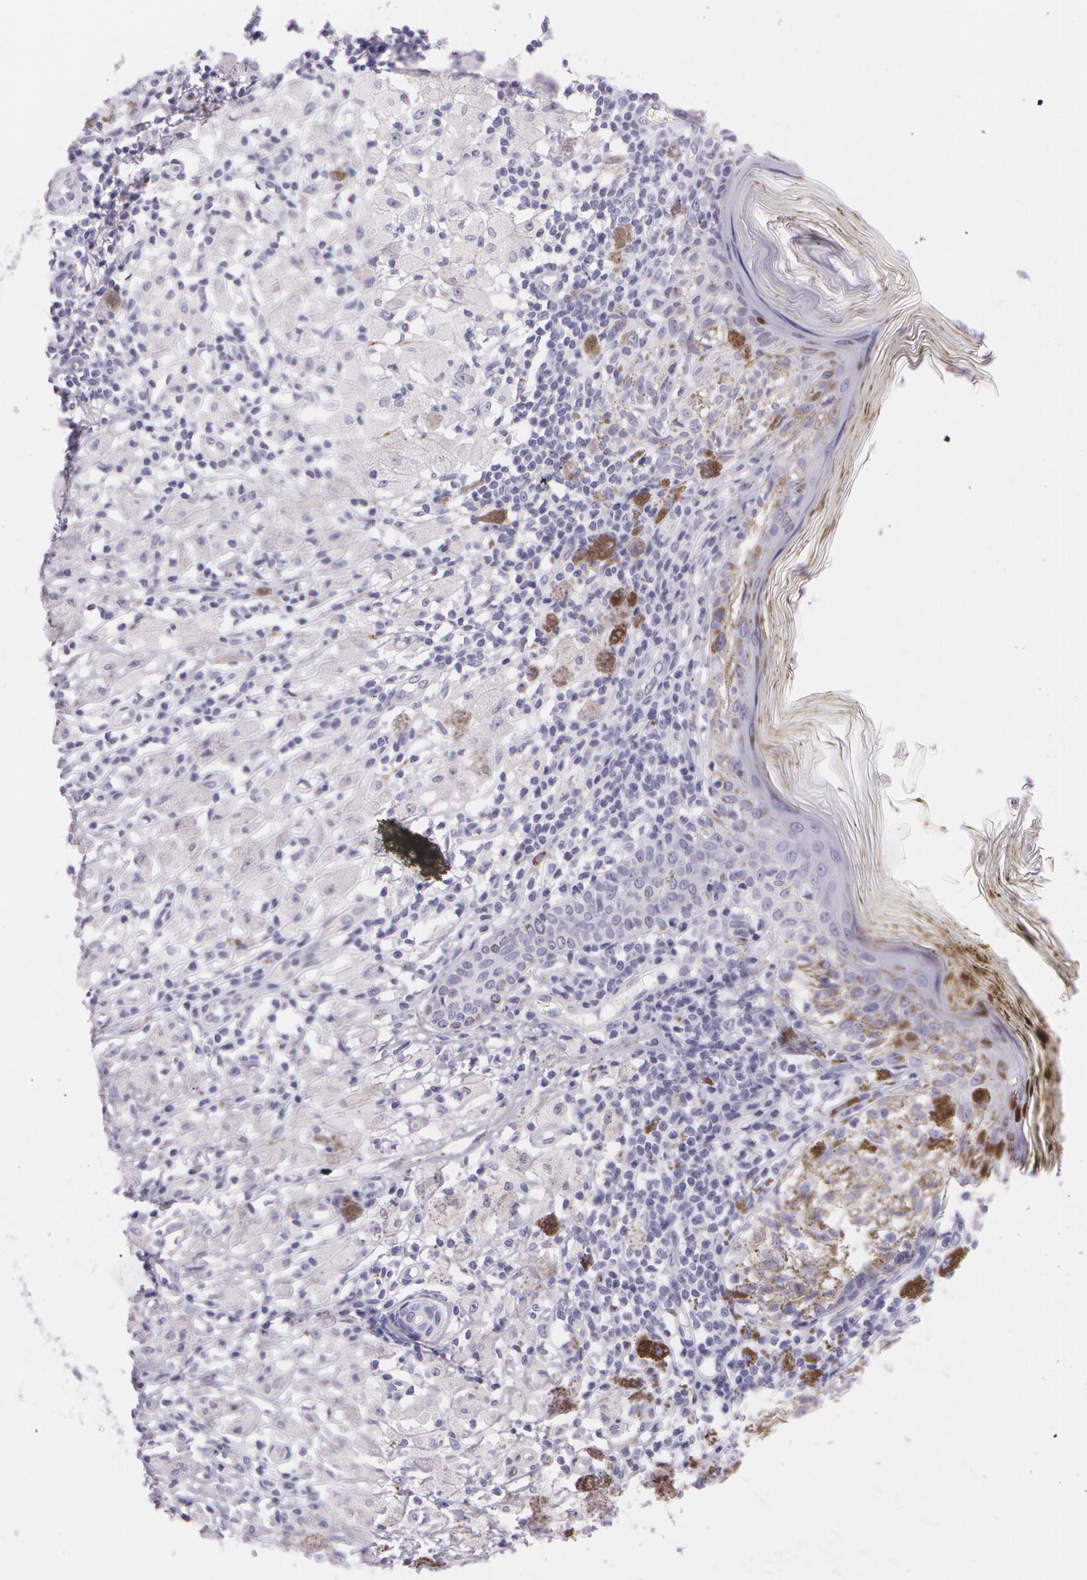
{"staining": {"intensity": "negative", "quantity": "none", "location": "none"}, "tissue": "melanoma", "cell_type": "Tumor cells", "image_type": "cancer", "snomed": [{"axis": "morphology", "description": "Malignant melanoma, NOS"}, {"axis": "topography", "description": "Skin"}], "caption": "Immunohistochemical staining of human melanoma displays no significant staining in tumor cells.", "gene": "SNCG", "patient": {"sex": "male", "age": 88}}